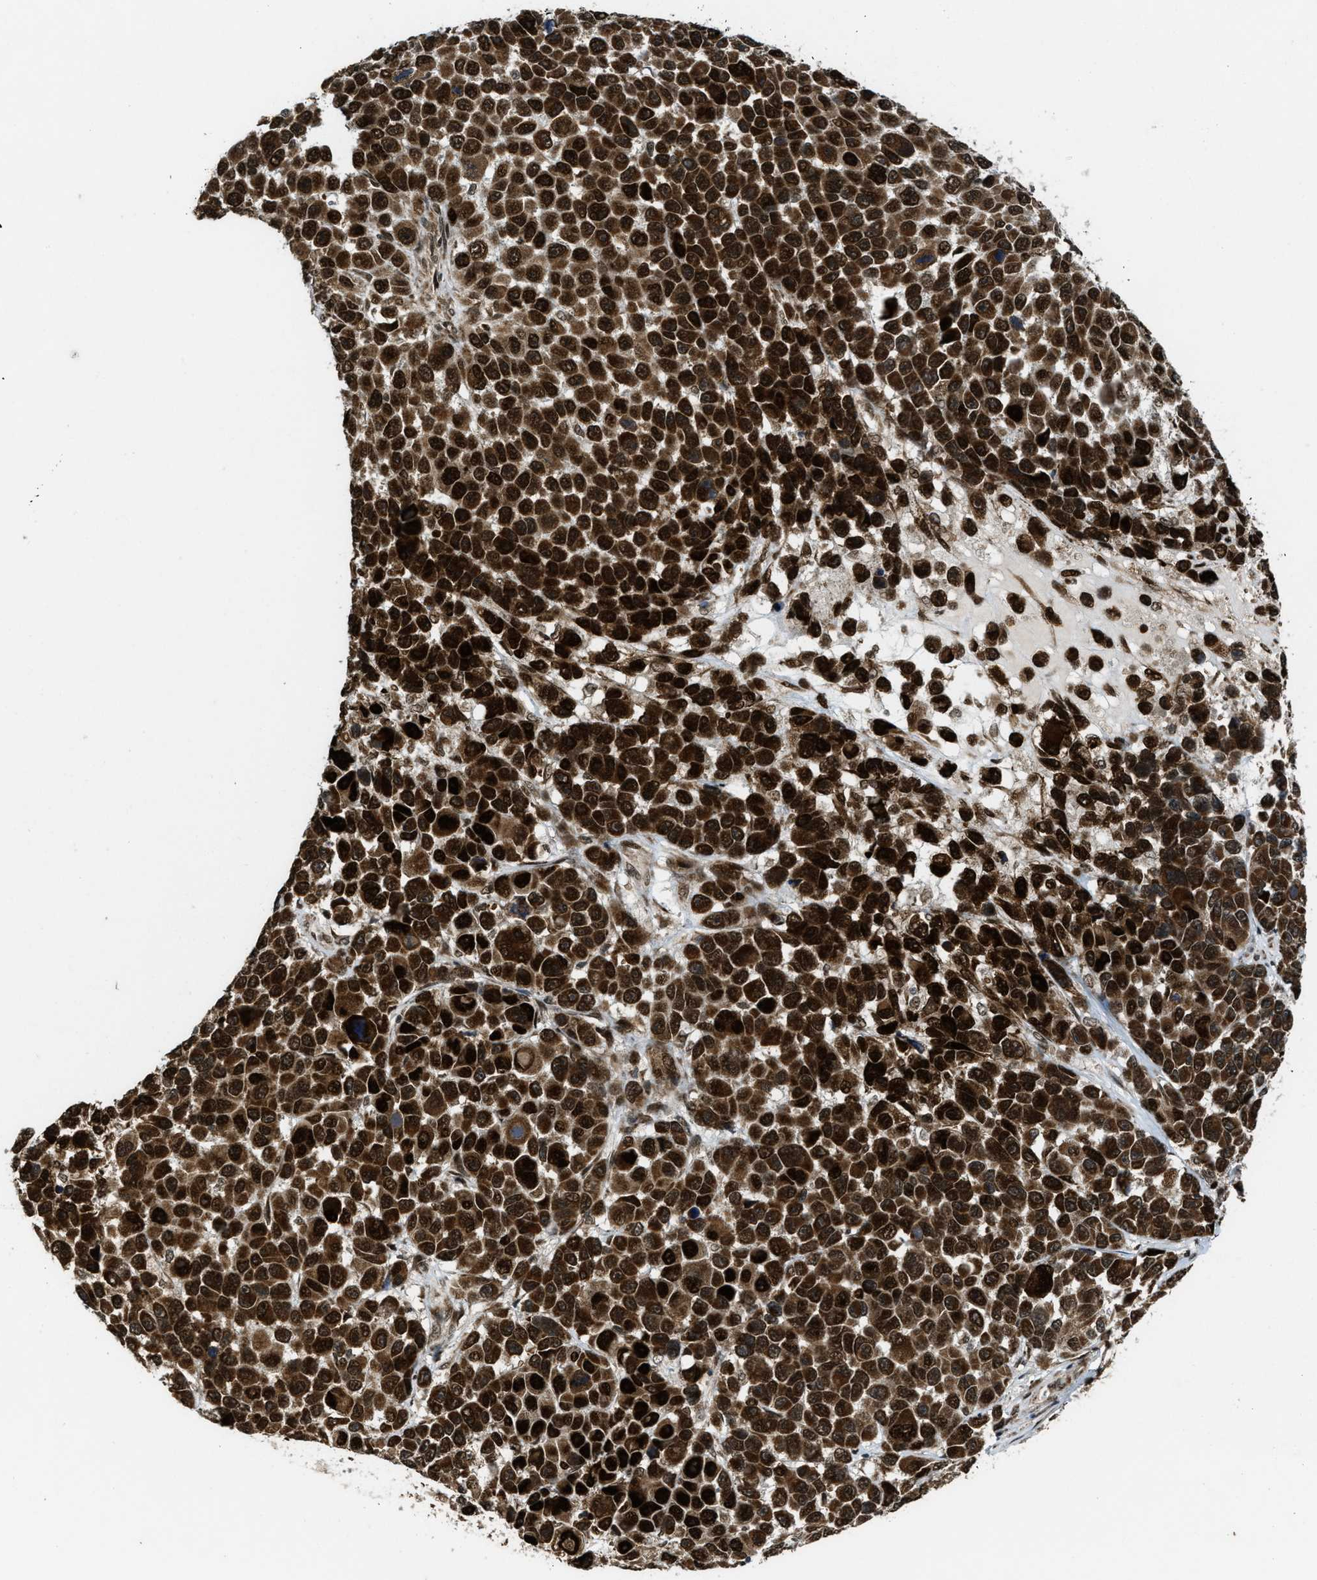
{"staining": {"intensity": "strong", "quantity": ">75%", "location": "cytoplasmic/membranous,nuclear"}, "tissue": "melanoma", "cell_type": "Tumor cells", "image_type": "cancer", "snomed": [{"axis": "morphology", "description": "Malignant melanoma, NOS"}, {"axis": "topography", "description": "Skin"}], "caption": "Brown immunohistochemical staining in human melanoma shows strong cytoplasmic/membranous and nuclear staining in about >75% of tumor cells.", "gene": "ZNF250", "patient": {"sex": "male", "age": 53}}